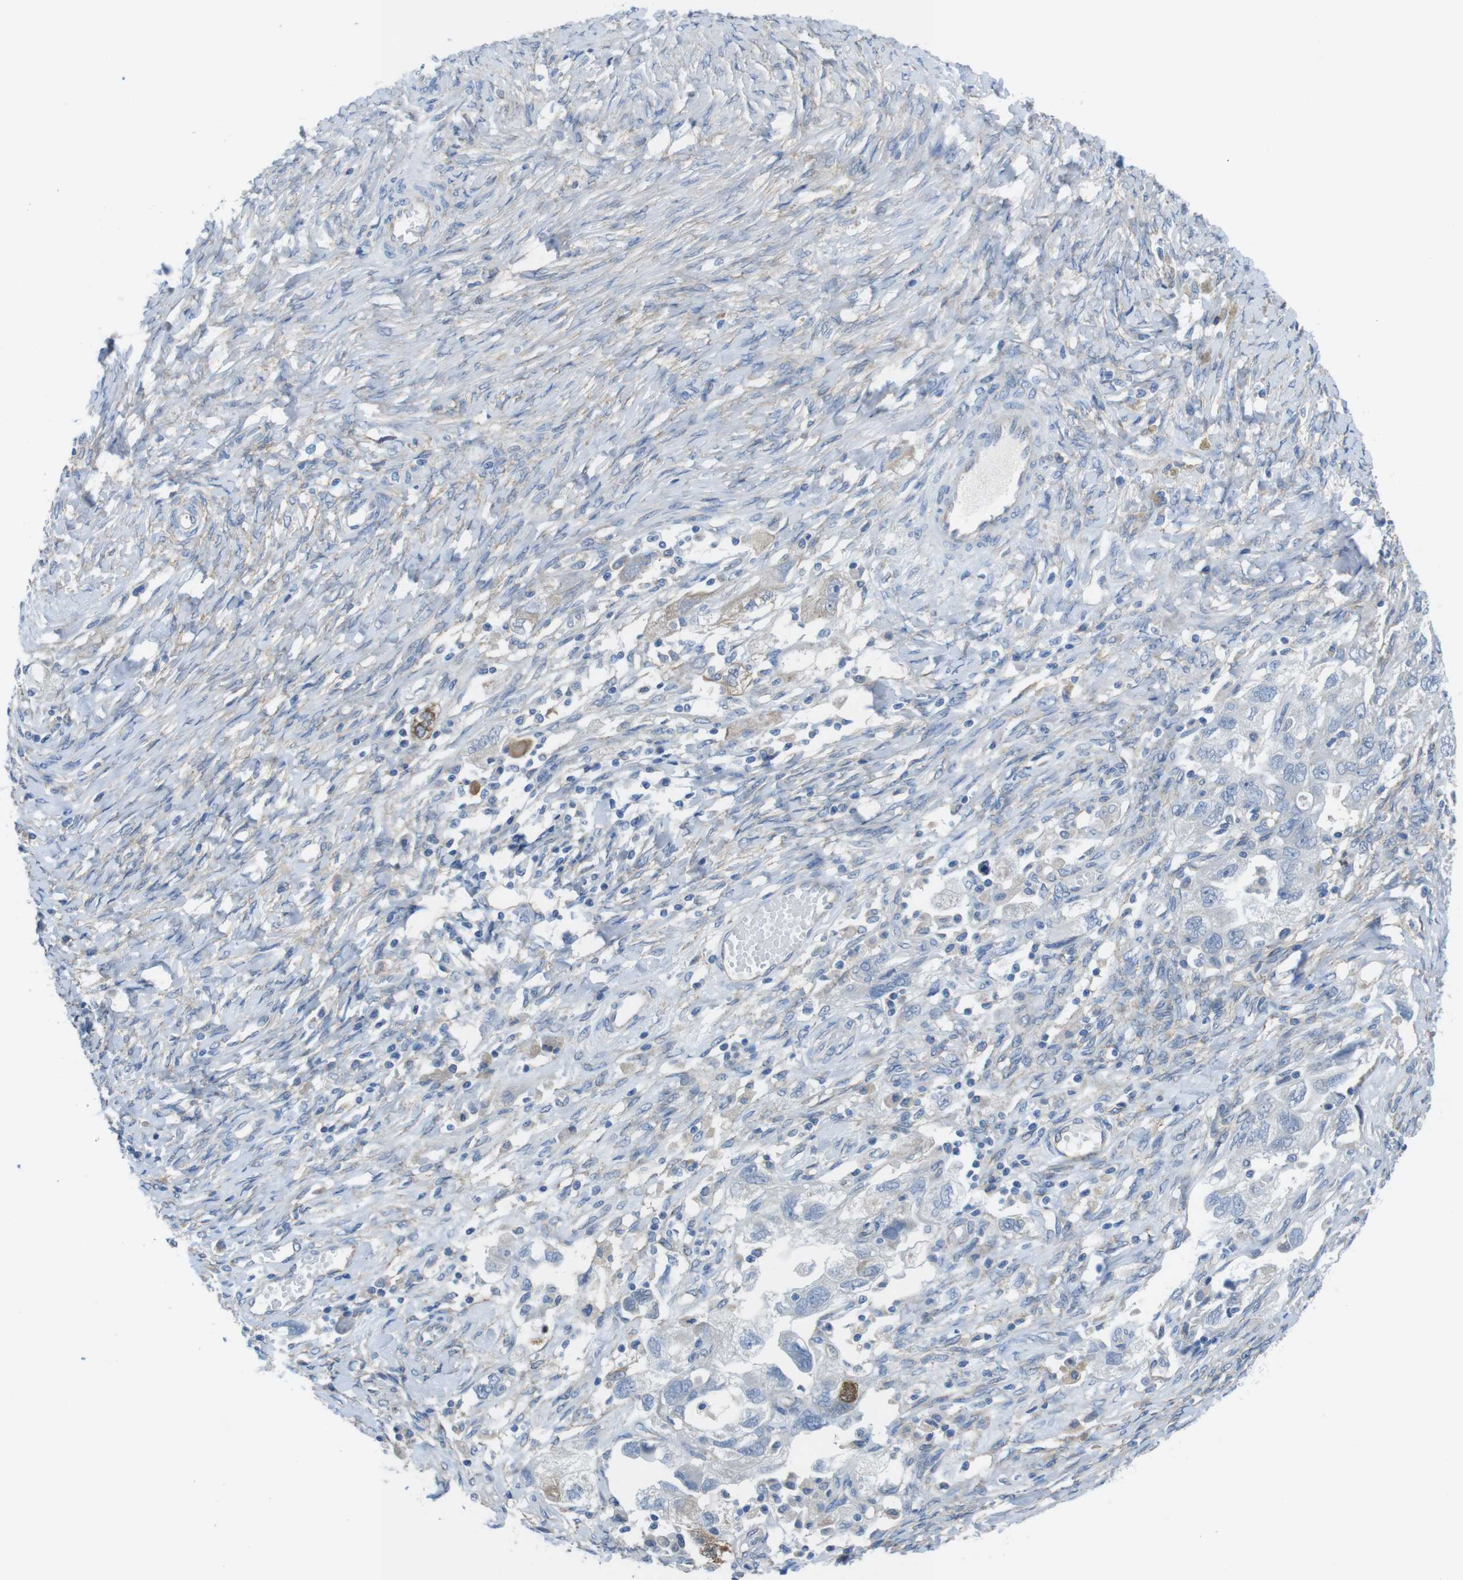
{"staining": {"intensity": "negative", "quantity": "none", "location": "none"}, "tissue": "ovarian cancer", "cell_type": "Tumor cells", "image_type": "cancer", "snomed": [{"axis": "morphology", "description": "Carcinoma, NOS"}, {"axis": "morphology", "description": "Cystadenocarcinoma, serous, NOS"}, {"axis": "topography", "description": "Ovary"}], "caption": "An immunohistochemistry image of ovarian cancer (serous cystadenocarcinoma) is shown. There is no staining in tumor cells of ovarian cancer (serous cystadenocarcinoma). (DAB (3,3'-diaminobenzidine) IHC, high magnification).", "gene": "CDH8", "patient": {"sex": "female", "age": 69}}